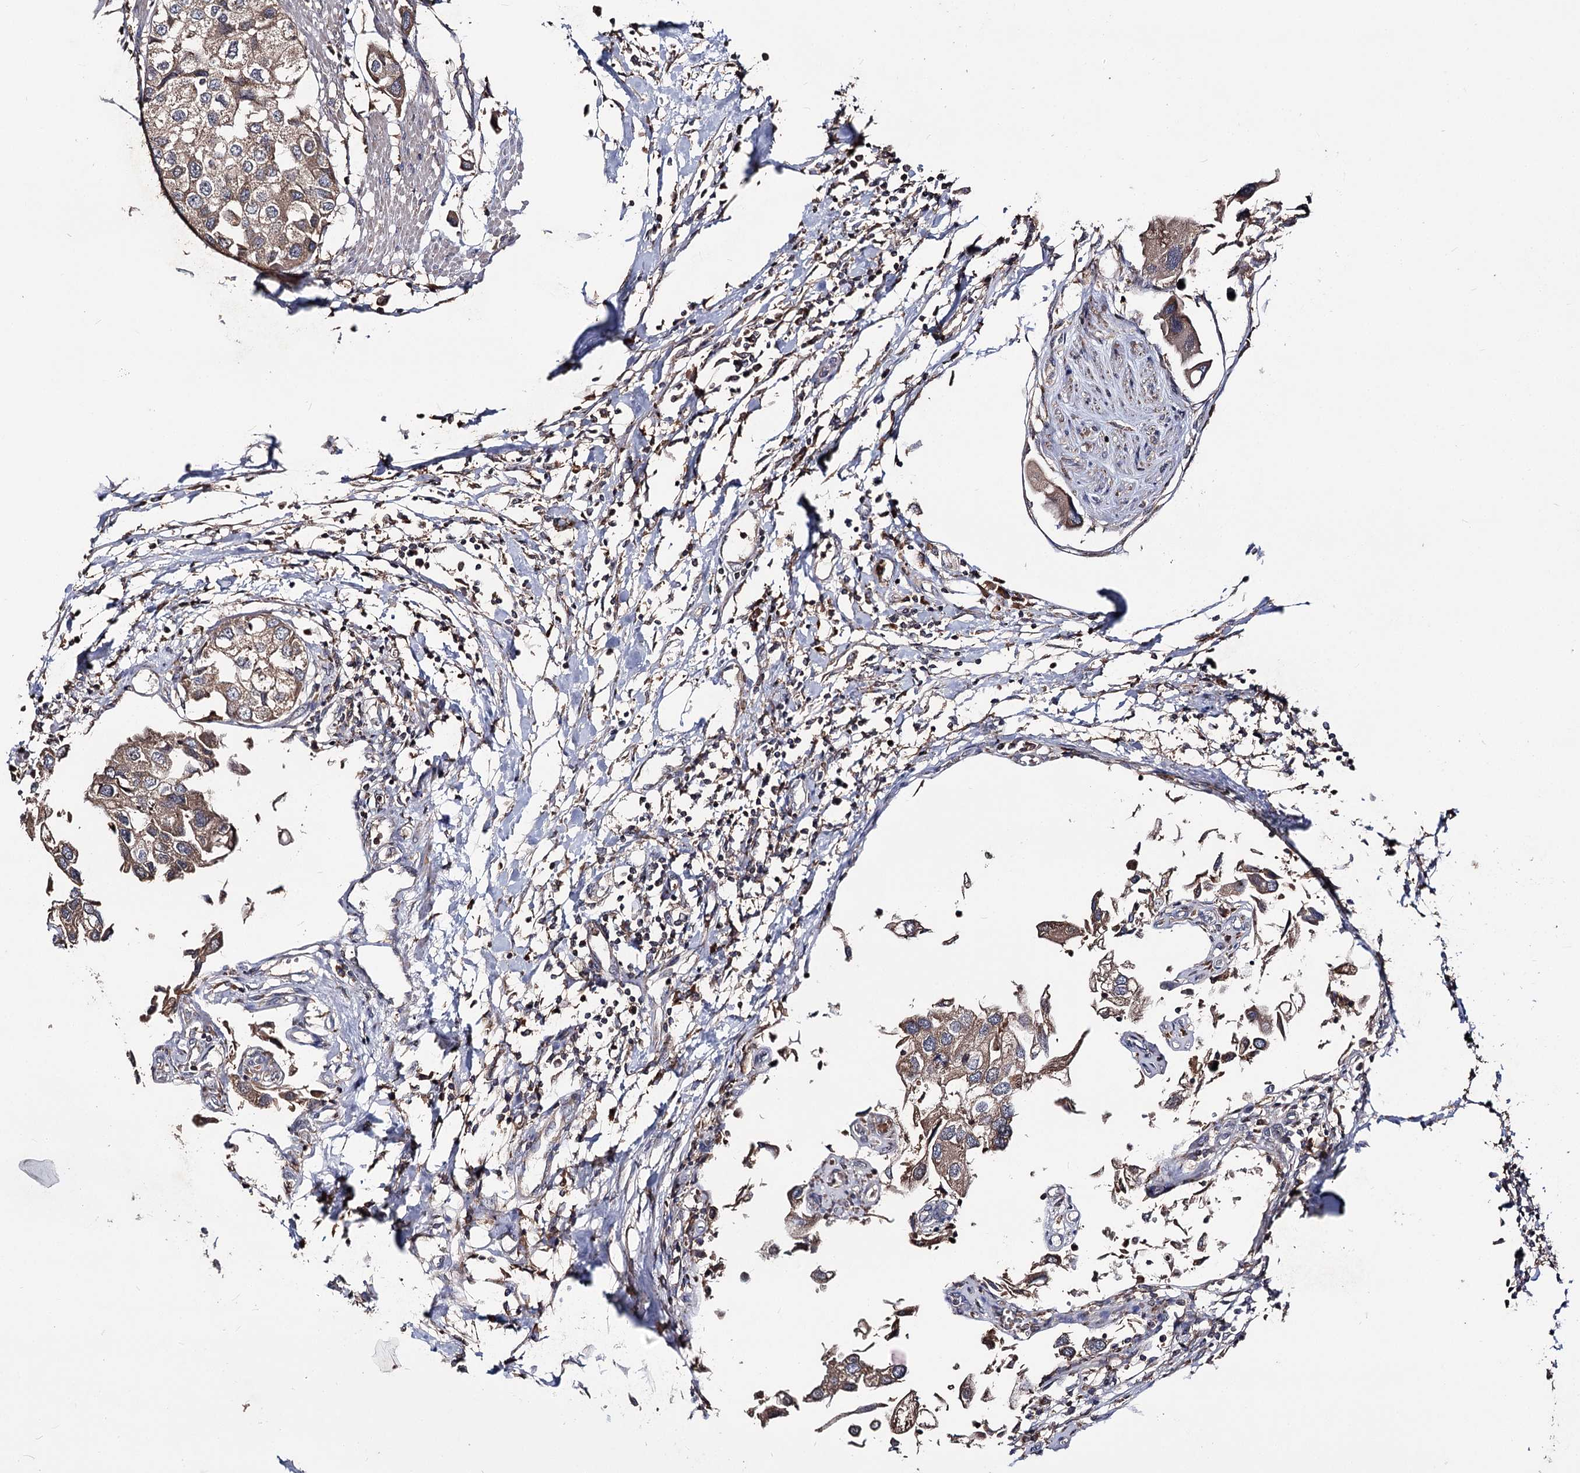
{"staining": {"intensity": "weak", "quantity": ">75%", "location": "cytoplasmic/membranous"}, "tissue": "urothelial cancer", "cell_type": "Tumor cells", "image_type": "cancer", "snomed": [{"axis": "morphology", "description": "Urothelial carcinoma, High grade"}, {"axis": "topography", "description": "Urinary bladder"}], "caption": "Approximately >75% of tumor cells in human high-grade urothelial carcinoma display weak cytoplasmic/membranous protein expression as visualized by brown immunohistochemical staining.", "gene": "FAM53B", "patient": {"sex": "male", "age": 64}}